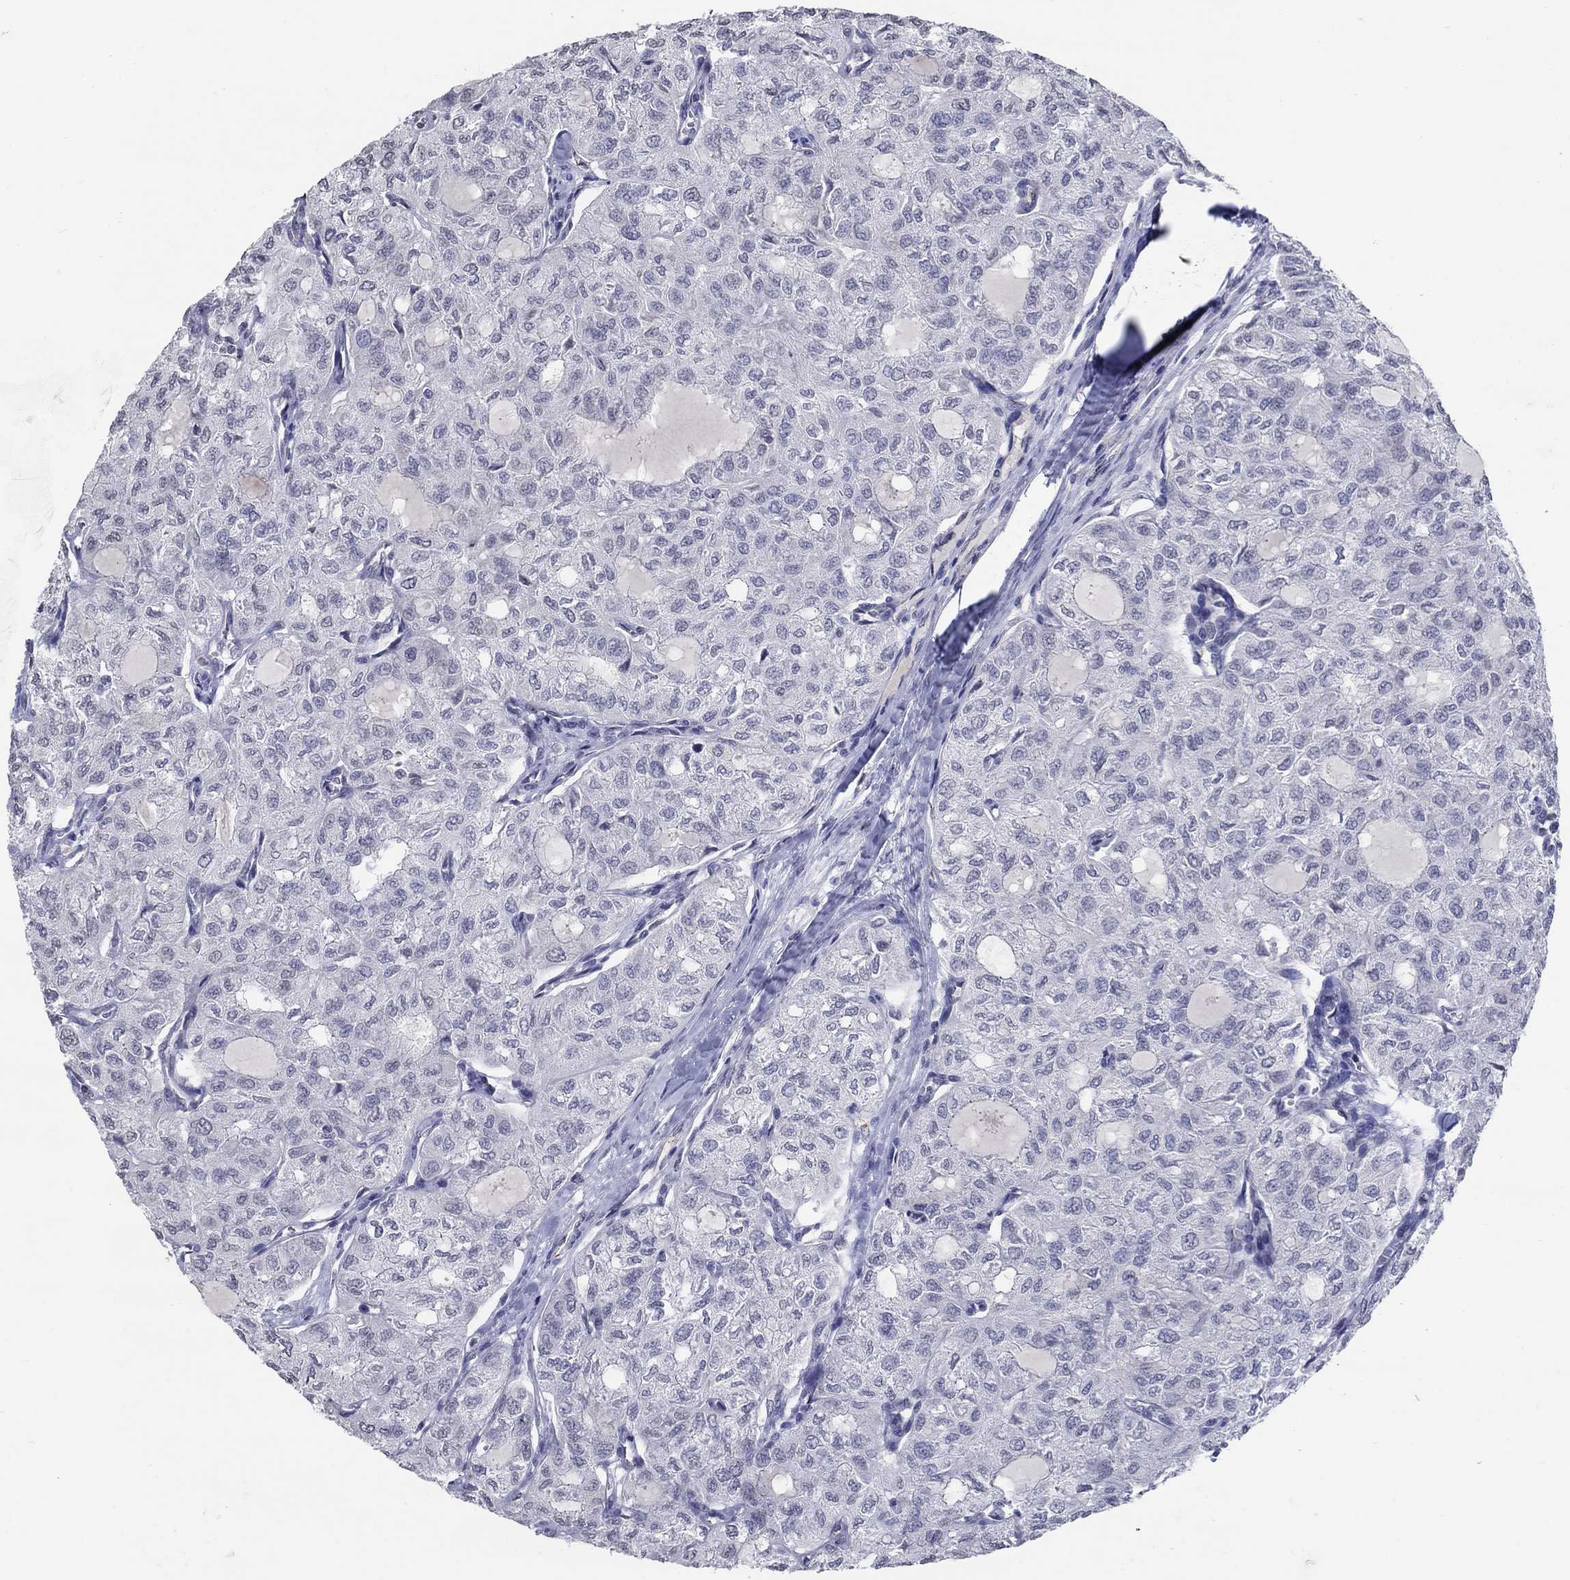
{"staining": {"intensity": "negative", "quantity": "none", "location": "none"}, "tissue": "thyroid cancer", "cell_type": "Tumor cells", "image_type": "cancer", "snomed": [{"axis": "morphology", "description": "Follicular adenoma carcinoma, NOS"}, {"axis": "topography", "description": "Thyroid gland"}], "caption": "Tumor cells show no significant protein staining in thyroid cancer (follicular adenoma carcinoma).", "gene": "TINAG", "patient": {"sex": "male", "age": 75}}